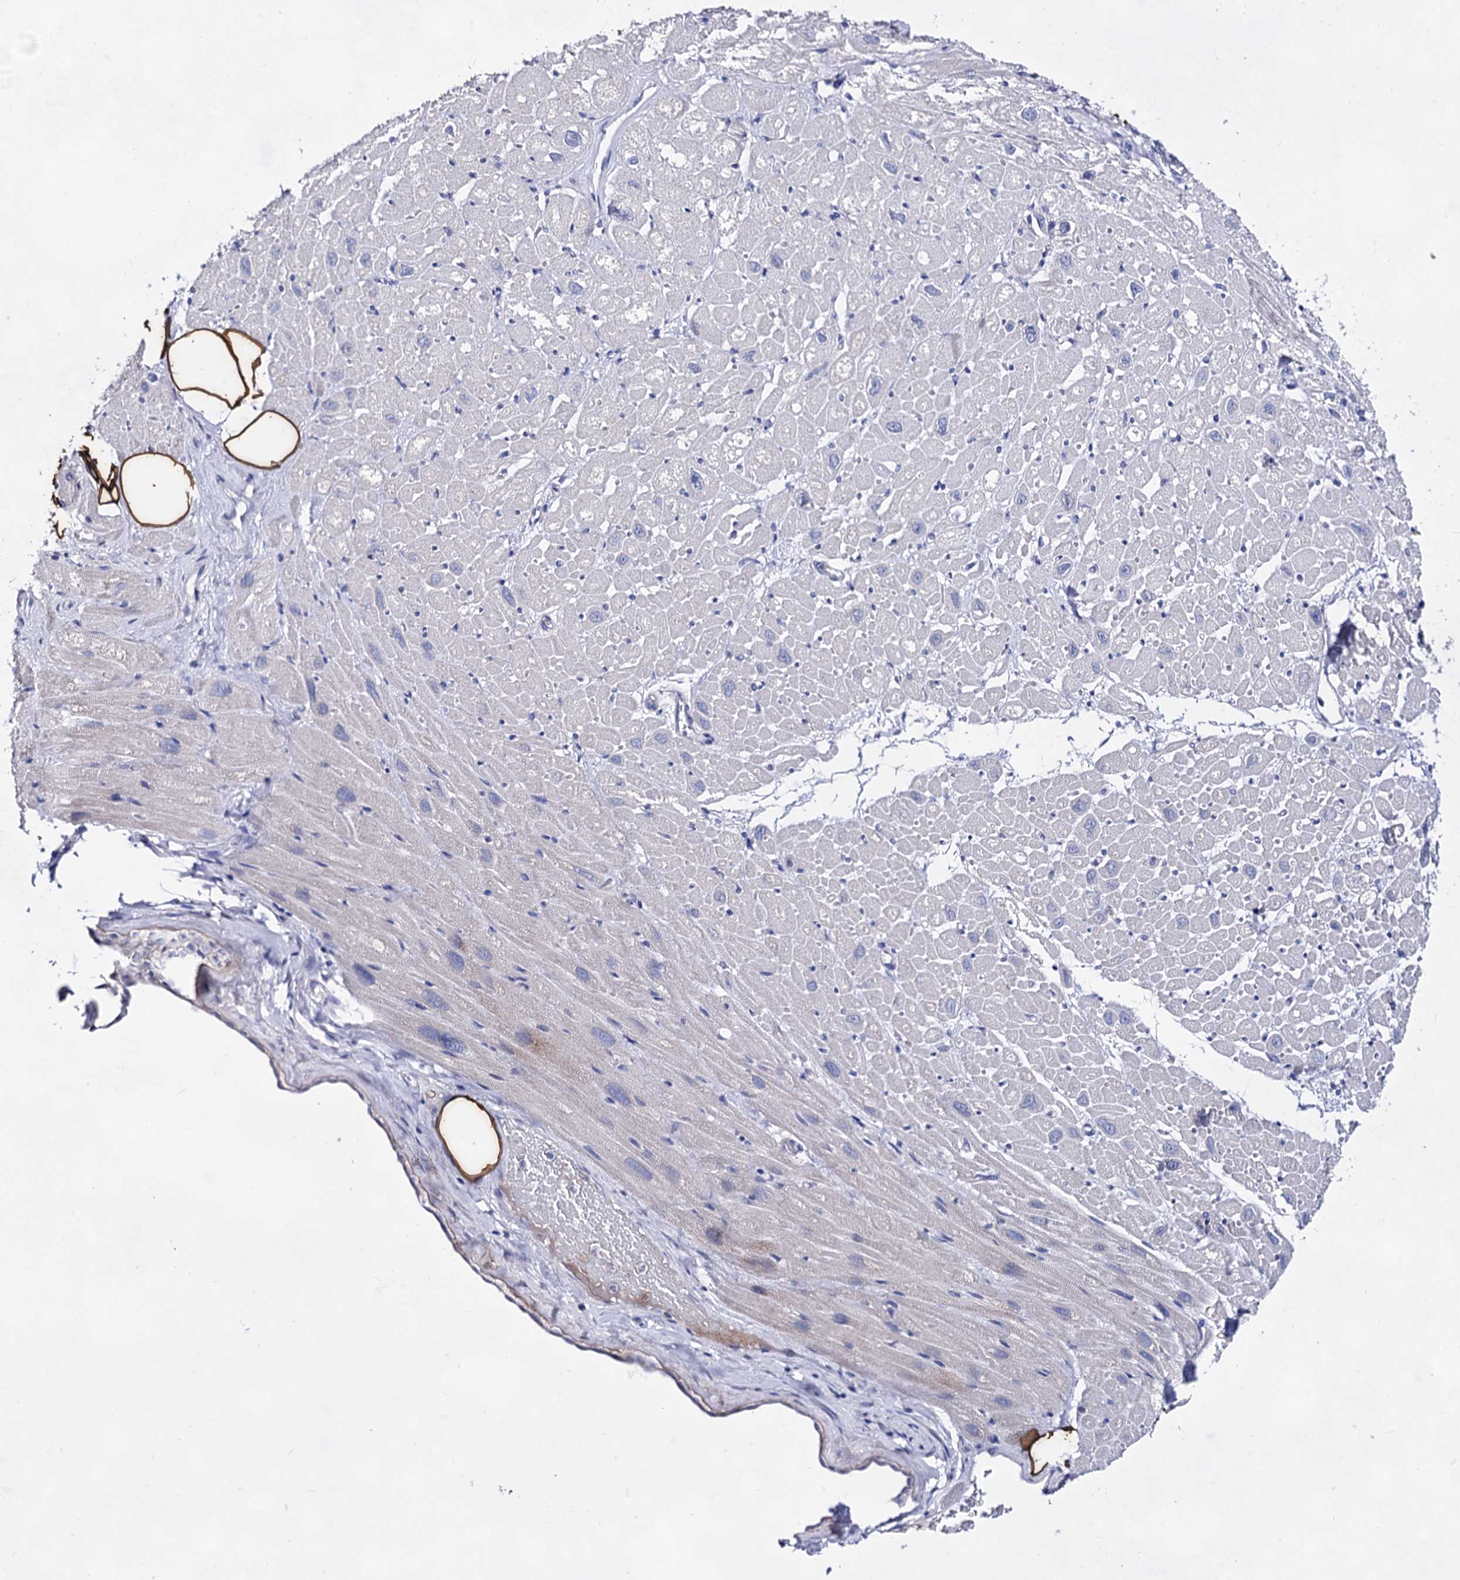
{"staining": {"intensity": "negative", "quantity": "none", "location": "none"}, "tissue": "heart muscle", "cell_type": "Cardiomyocytes", "image_type": "normal", "snomed": [{"axis": "morphology", "description": "Normal tissue, NOS"}, {"axis": "topography", "description": "Heart"}], "caption": "Immunohistochemical staining of unremarkable heart muscle displays no significant expression in cardiomyocytes.", "gene": "PLIN1", "patient": {"sex": "male", "age": 50}}